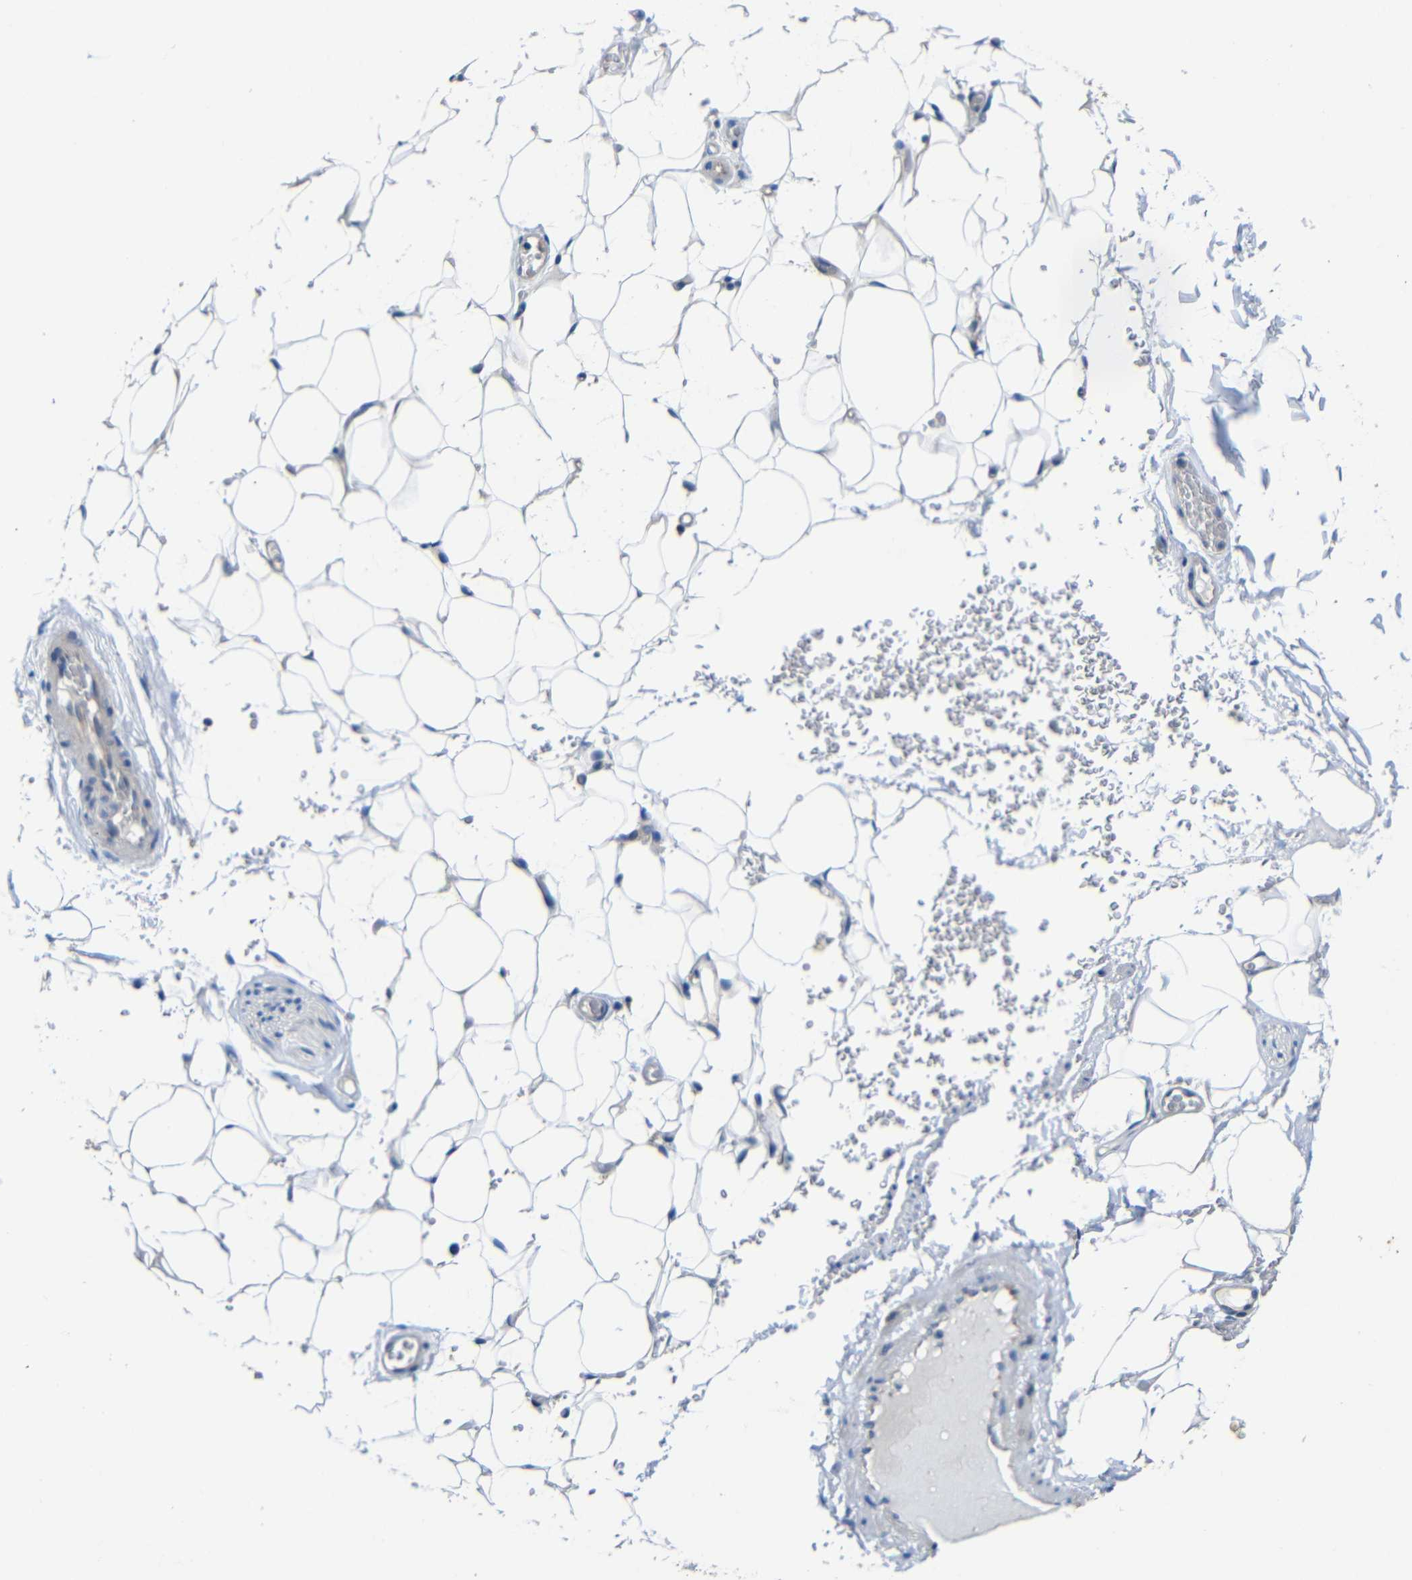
{"staining": {"intensity": "weak", "quantity": "25%-75%", "location": "cytoplasmic/membranous"}, "tissue": "adipose tissue", "cell_type": "Adipocytes", "image_type": "normal", "snomed": [{"axis": "morphology", "description": "Normal tissue, NOS"}, {"axis": "topography", "description": "Peripheral nerve tissue"}], "caption": "Adipocytes show low levels of weak cytoplasmic/membranous positivity in approximately 25%-75% of cells in unremarkable human adipose tissue.", "gene": "ZNF90", "patient": {"sex": "male", "age": 70}}